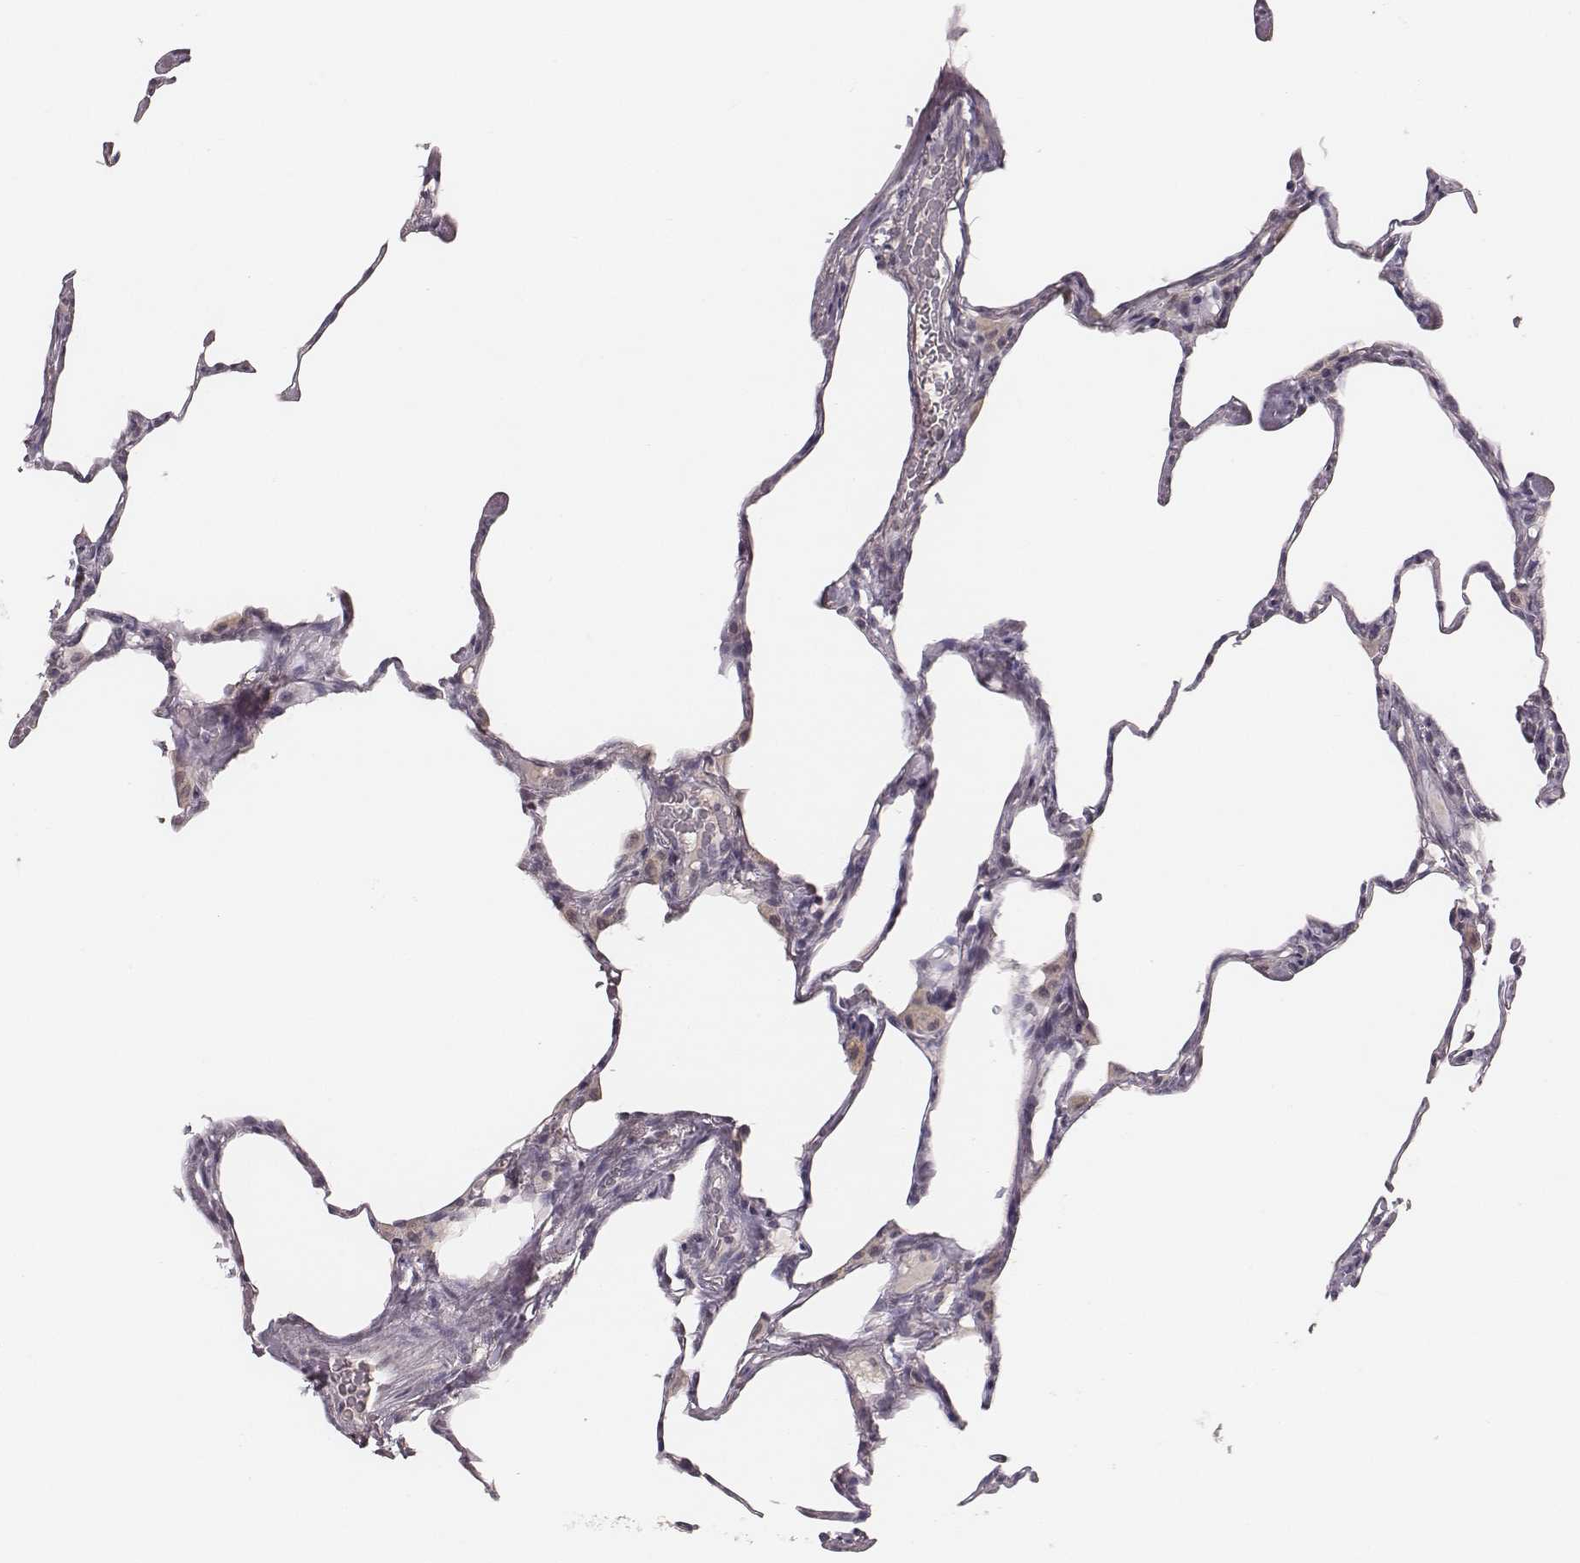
{"staining": {"intensity": "negative", "quantity": "none", "location": "none"}, "tissue": "lung", "cell_type": "Alveolar cells", "image_type": "normal", "snomed": [{"axis": "morphology", "description": "Normal tissue, NOS"}, {"axis": "topography", "description": "Lung"}], "caption": "Protein analysis of benign lung exhibits no significant expression in alveolar cells.", "gene": "LY6K", "patient": {"sex": "male", "age": 65}}